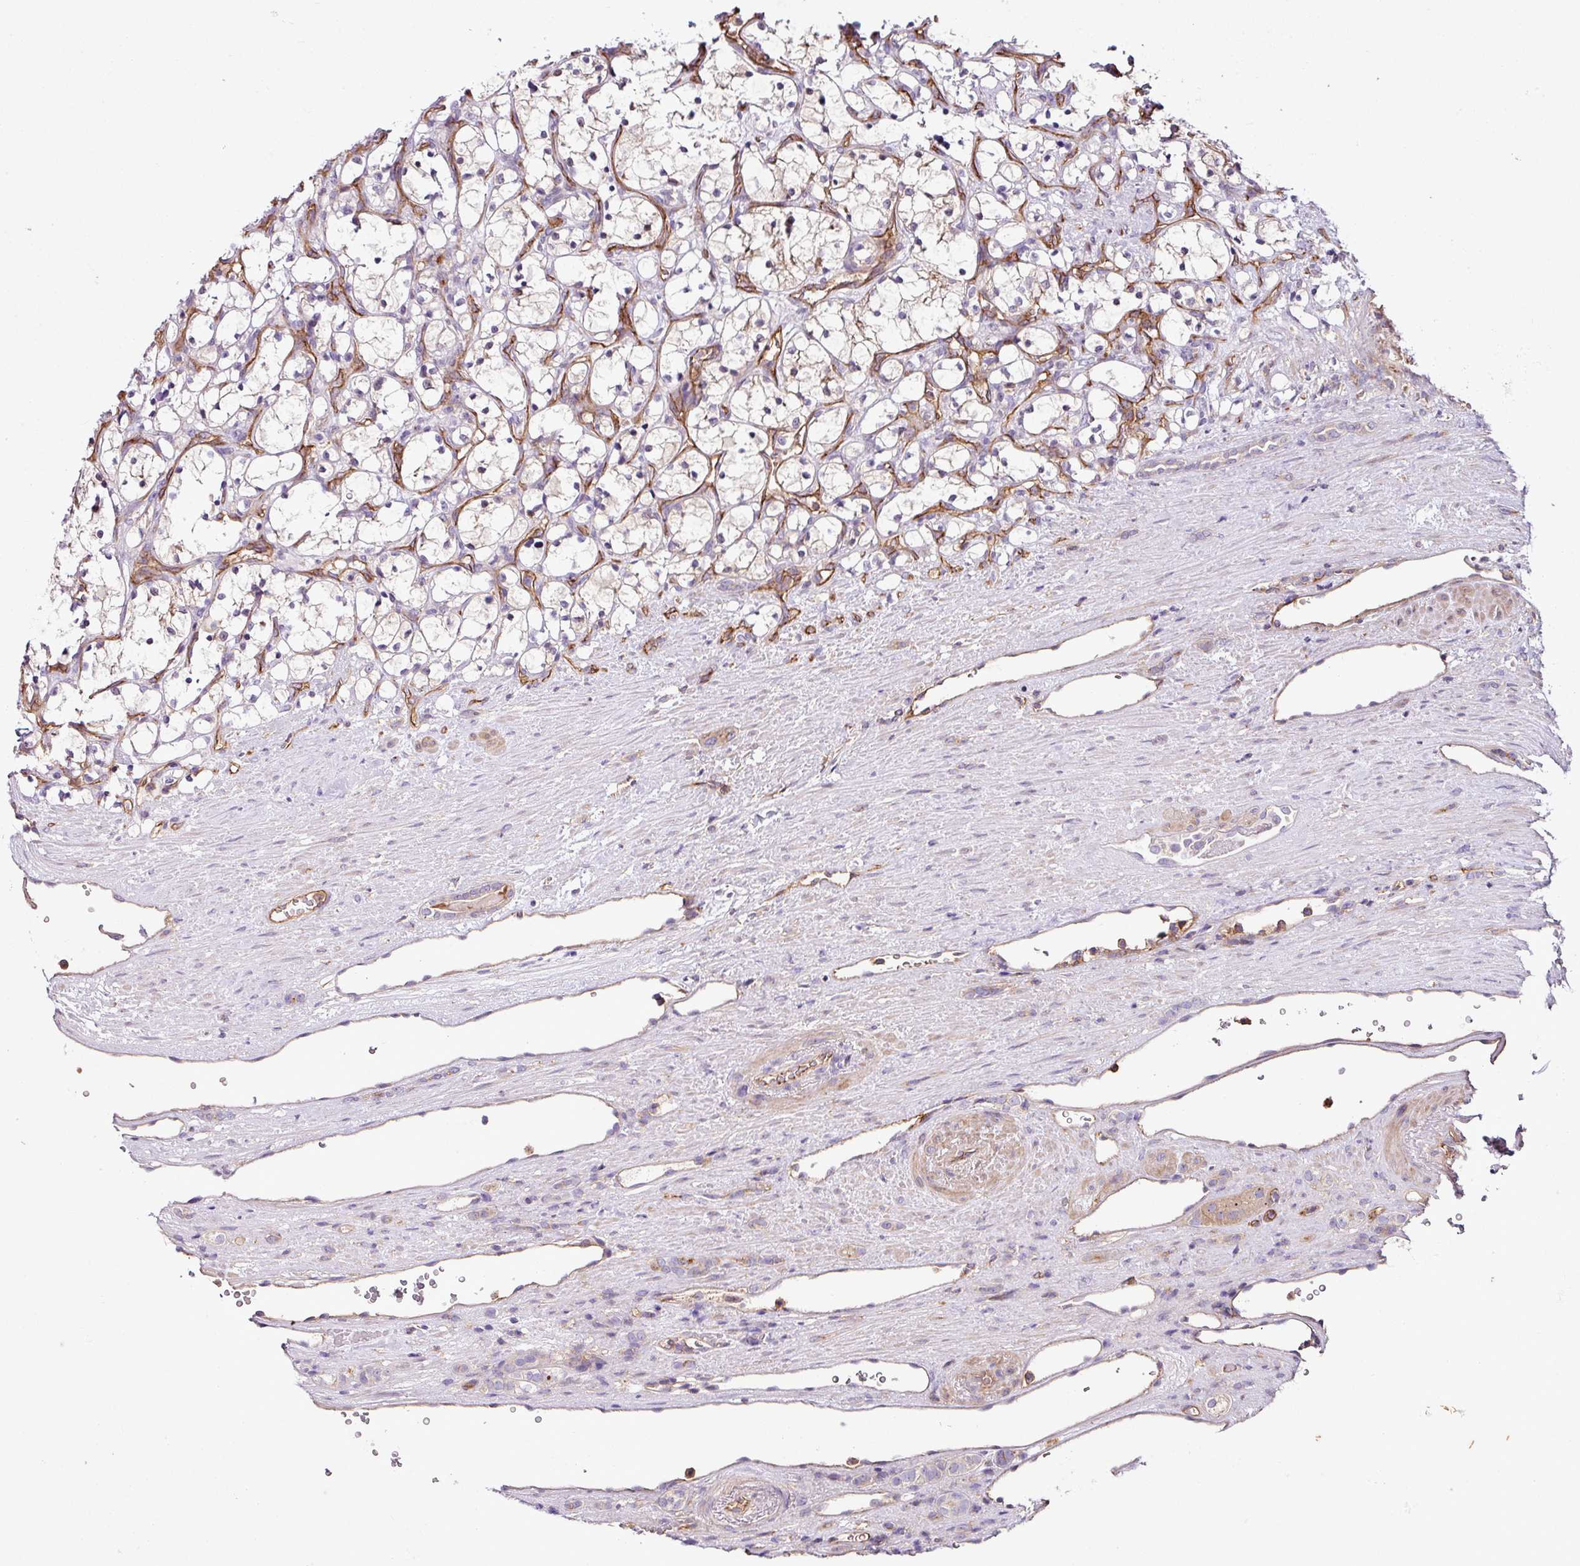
{"staining": {"intensity": "negative", "quantity": "none", "location": "none"}, "tissue": "renal cancer", "cell_type": "Tumor cells", "image_type": "cancer", "snomed": [{"axis": "morphology", "description": "Adenocarcinoma, NOS"}, {"axis": "topography", "description": "Kidney"}], "caption": "The immunohistochemistry micrograph has no significant positivity in tumor cells of adenocarcinoma (renal) tissue.", "gene": "ZNF106", "patient": {"sex": "female", "age": 69}}